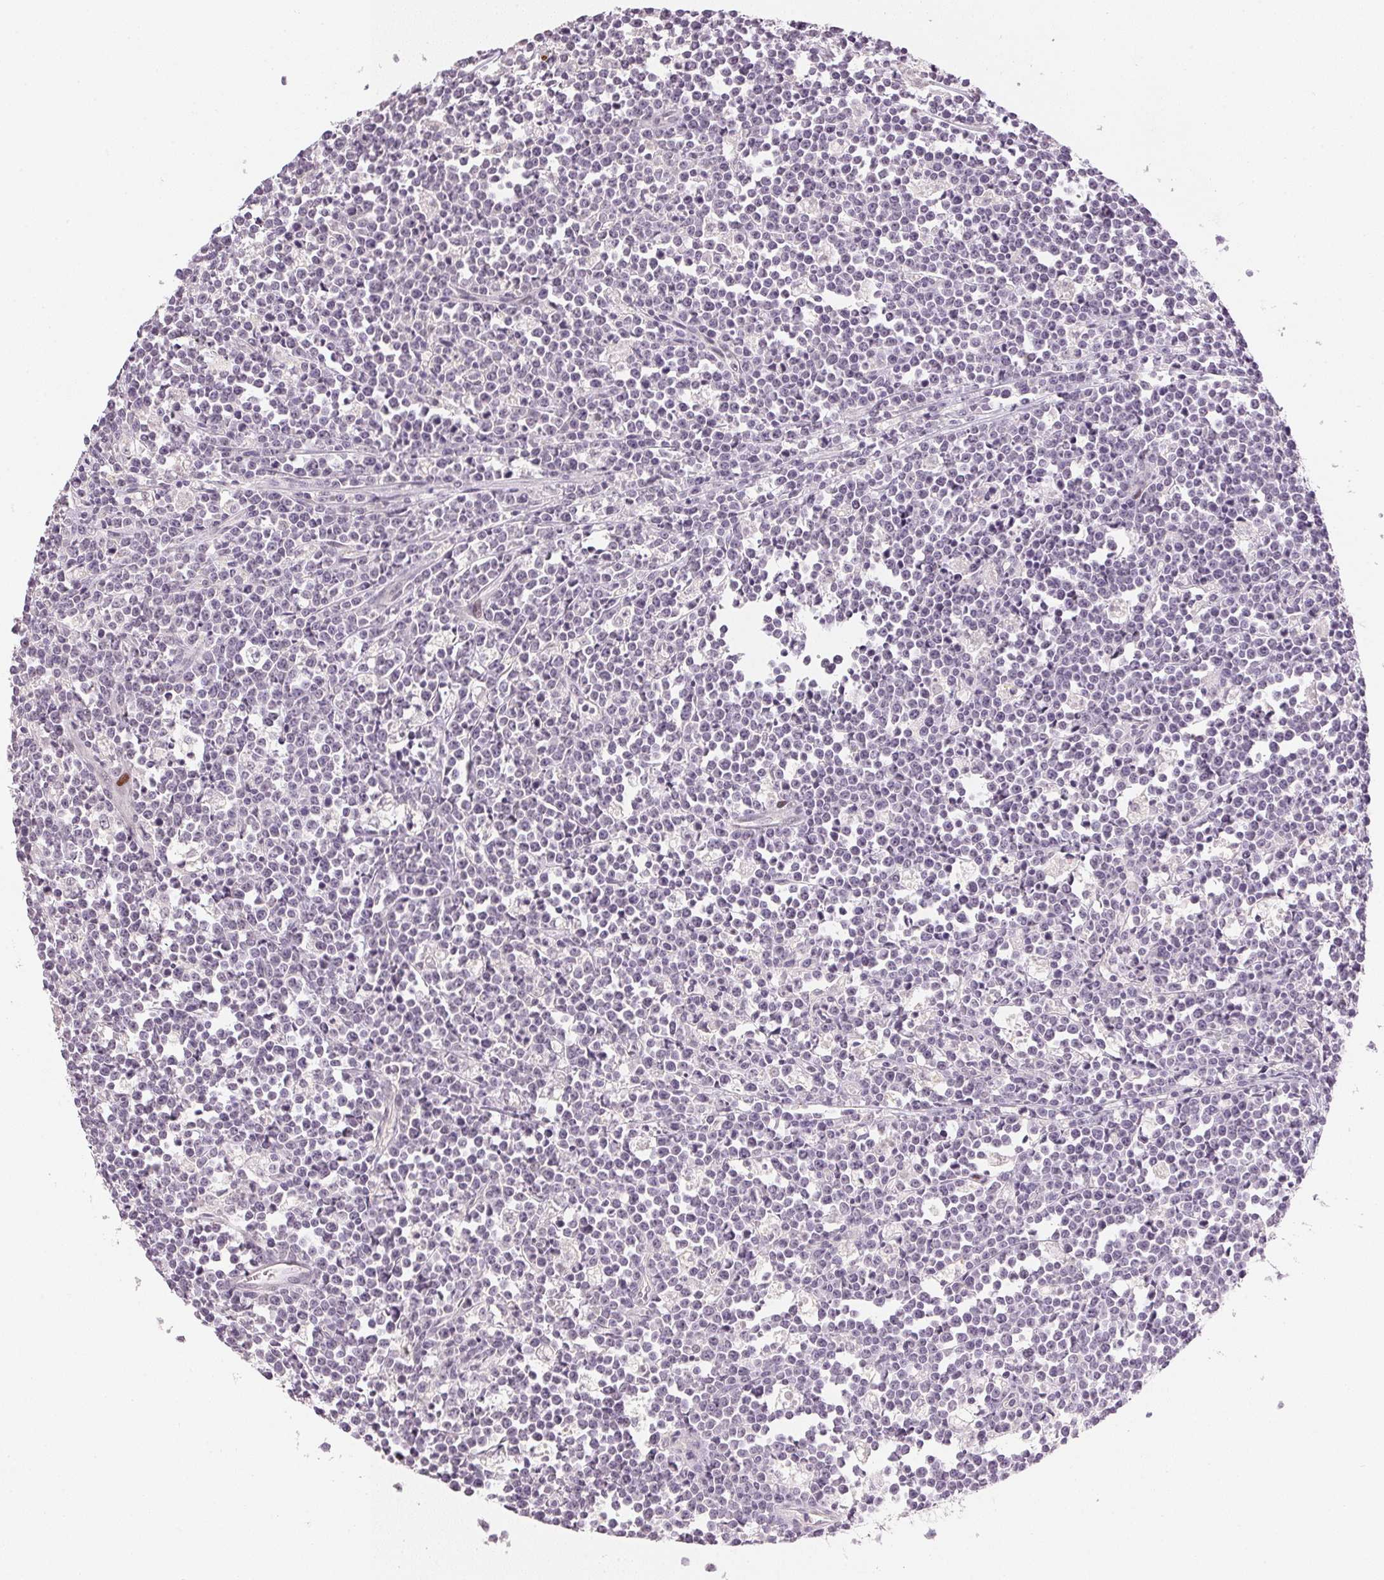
{"staining": {"intensity": "negative", "quantity": "none", "location": "none"}, "tissue": "lymphoma", "cell_type": "Tumor cells", "image_type": "cancer", "snomed": [{"axis": "morphology", "description": "Malignant lymphoma, non-Hodgkin's type, High grade"}, {"axis": "topography", "description": "Small intestine"}], "caption": "Tumor cells show no significant expression in lymphoma.", "gene": "SMTN", "patient": {"sex": "female", "age": 56}}